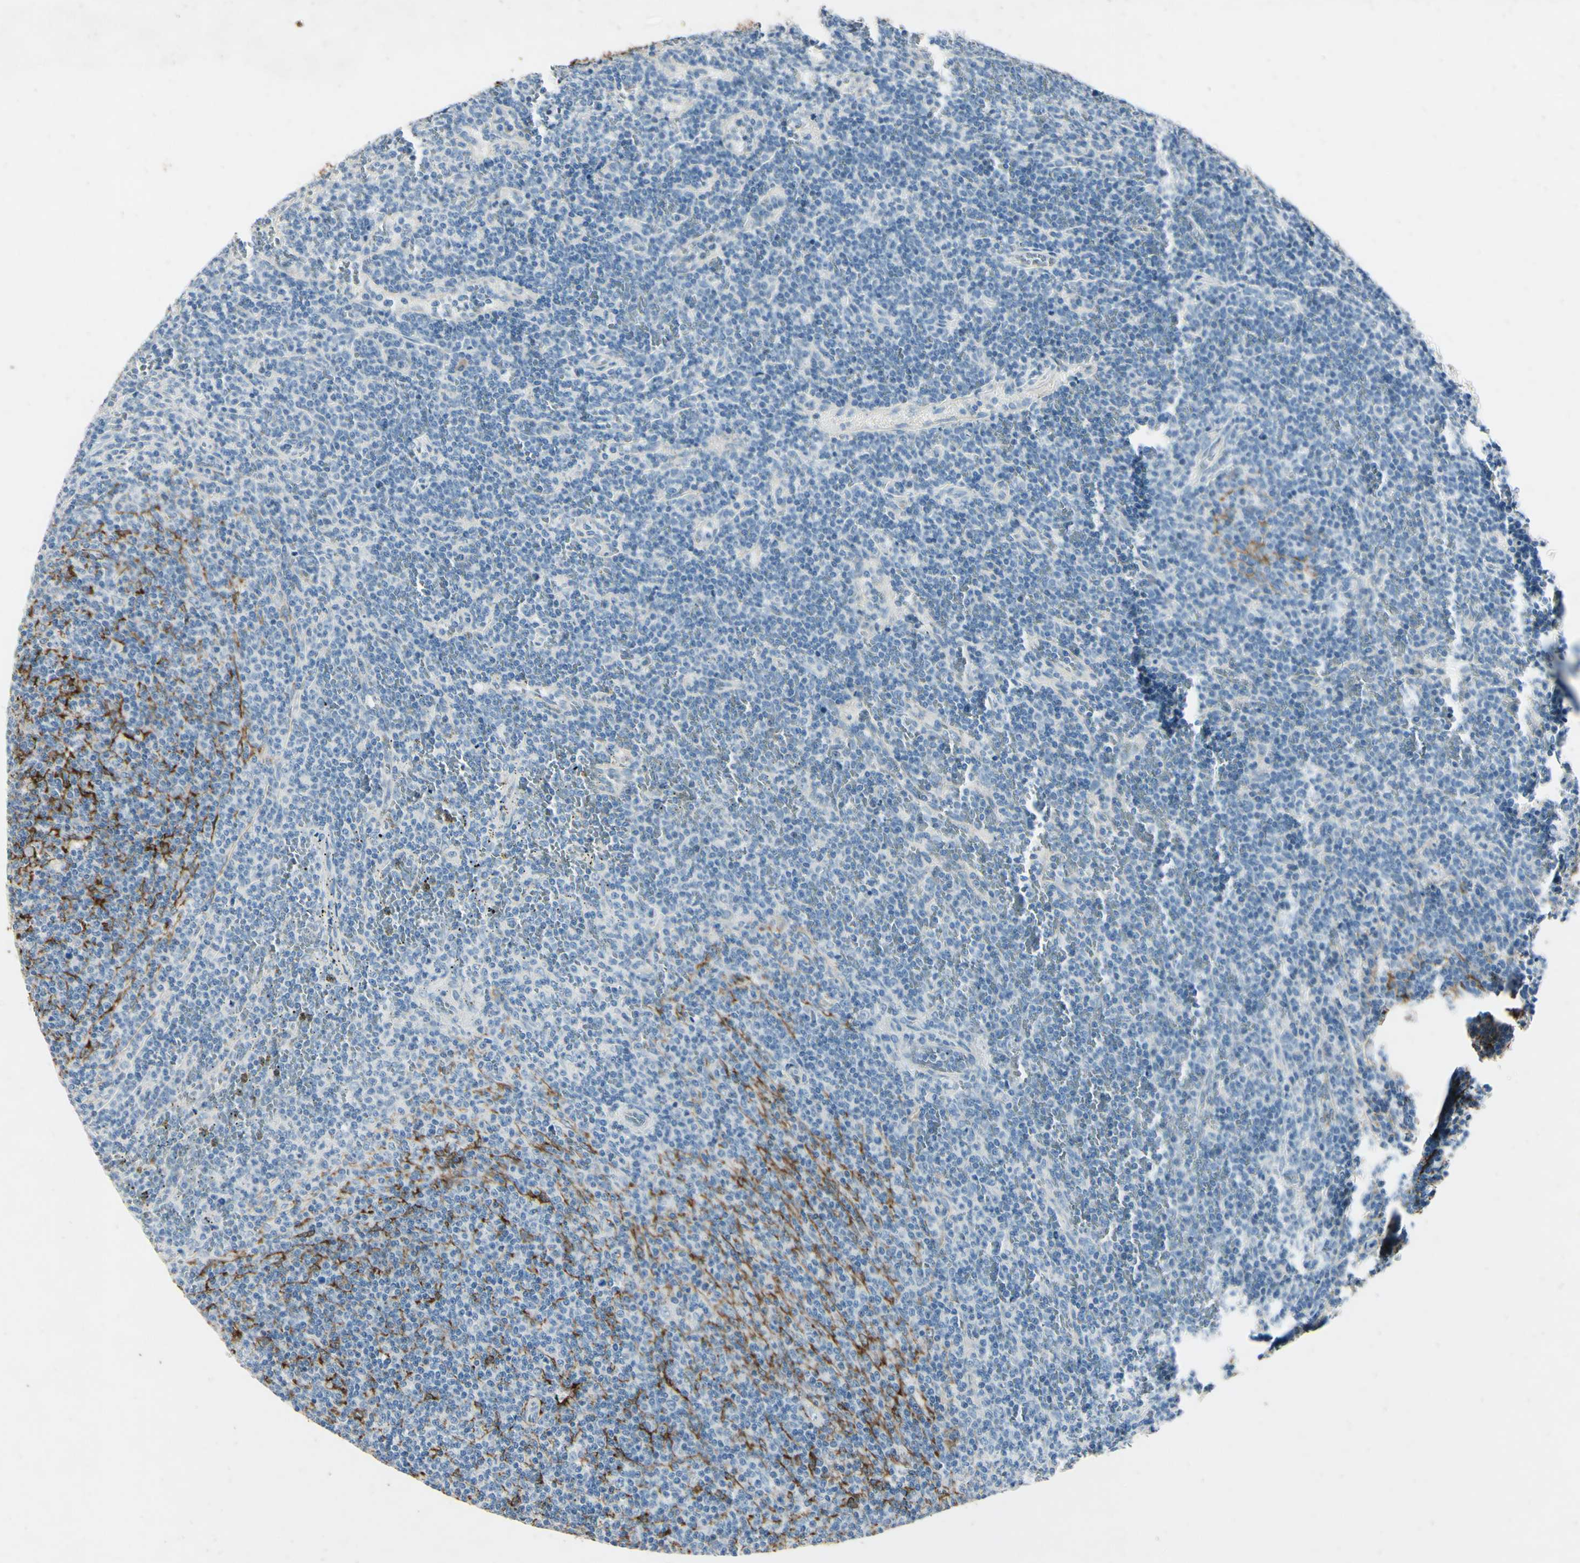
{"staining": {"intensity": "negative", "quantity": "none", "location": "none"}, "tissue": "lymphoma", "cell_type": "Tumor cells", "image_type": "cancer", "snomed": [{"axis": "morphology", "description": "Malignant lymphoma, non-Hodgkin's type, Low grade"}, {"axis": "topography", "description": "Spleen"}], "caption": "DAB (3,3'-diaminobenzidine) immunohistochemical staining of lymphoma shows no significant positivity in tumor cells.", "gene": "SNAP91", "patient": {"sex": "female", "age": 50}}